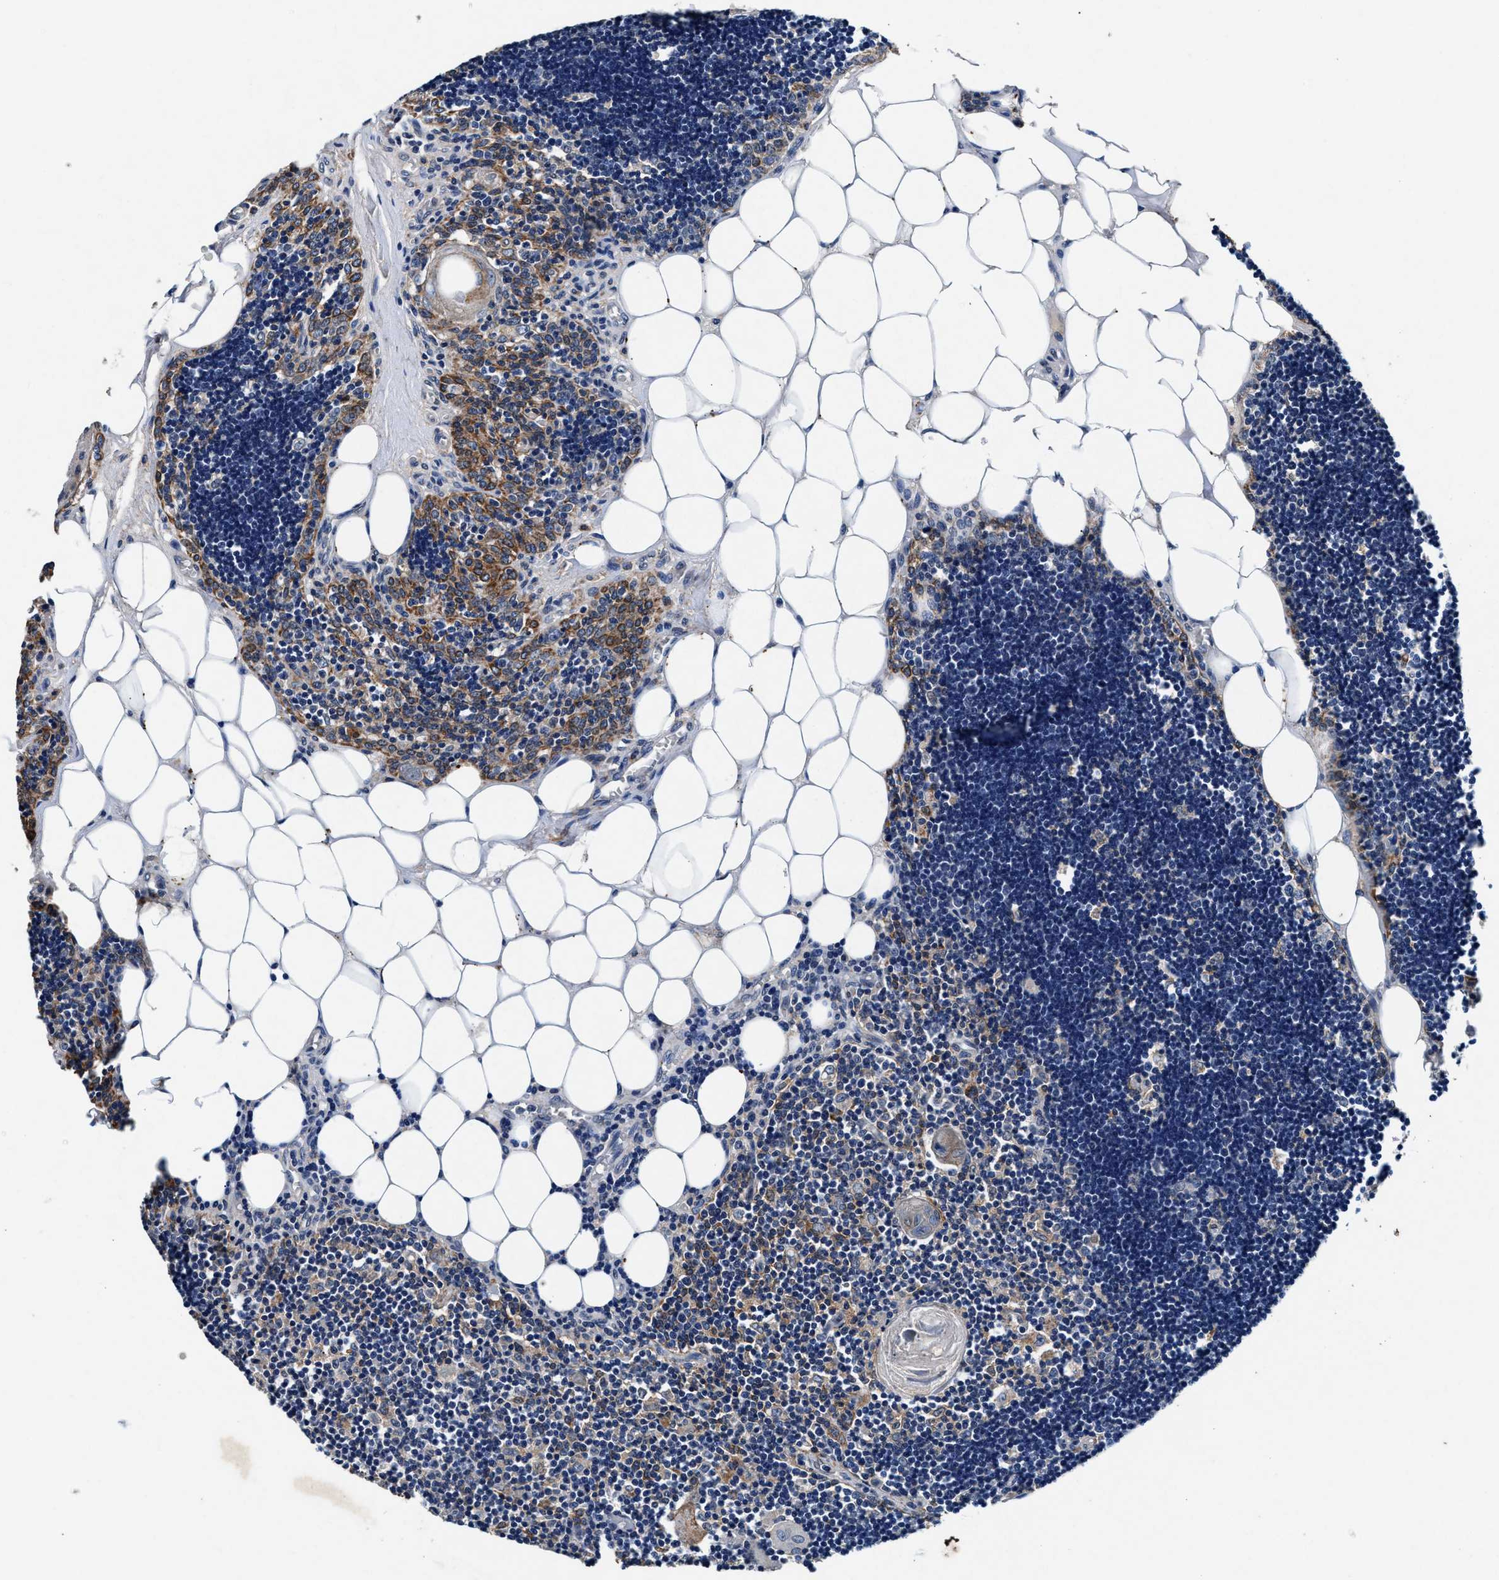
{"staining": {"intensity": "negative", "quantity": "none", "location": "none"}, "tissue": "lymph node", "cell_type": "Germinal center cells", "image_type": "normal", "snomed": [{"axis": "morphology", "description": "Normal tissue, NOS"}, {"axis": "topography", "description": "Lymph node"}], "caption": "DAB immunohistochemical staining of normal human lymph node displays no significant staining in germinal center cells. (DAB (3,3'-diaminobenzidine) immunohistochemistry (IHC) visualized using brightfield microscopy, high magnification).", "gene": "SLC8A1", "patient": {"sex": "male", "age": 33}}